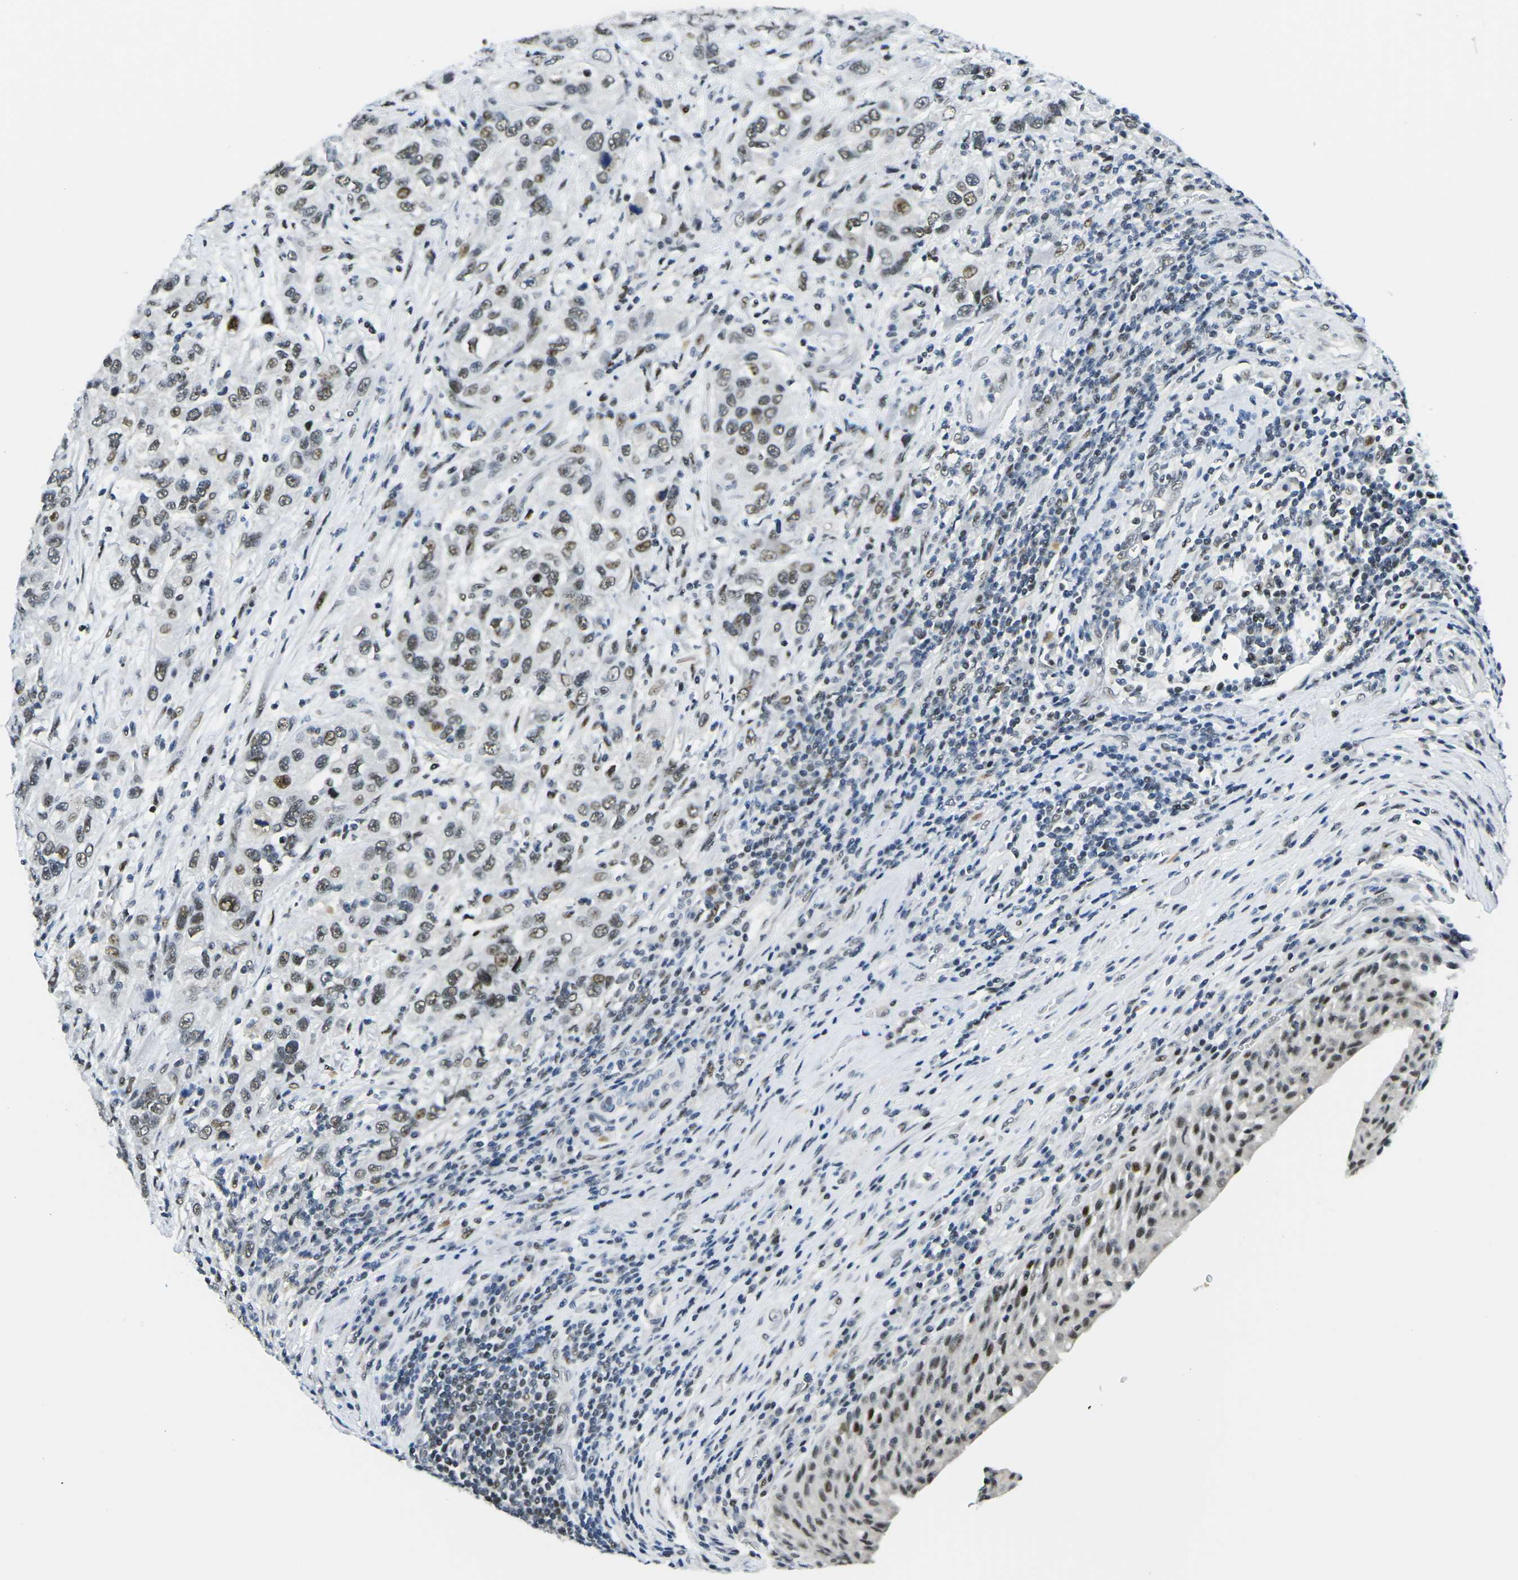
{"staining": {"intensity": "moderate", "quantity": ">75%", "location": "nuclear"}, "tissue": "urothelial cancer", "cell_type": "Tumor cells", "image_type": "cancer", "snomed": [{"axis": "morphology", "description": "Urothelial carcinoma, High grade"}, {"axis": "topography", "description": "Urinary bladder"}], "caption": "The immunohistochemical stain shows moderate nuclear positivity in tumor cells of urothelial cancer tissue.", "gene": "PRPF8", "patient": {"sex": "female", "age": 80}}